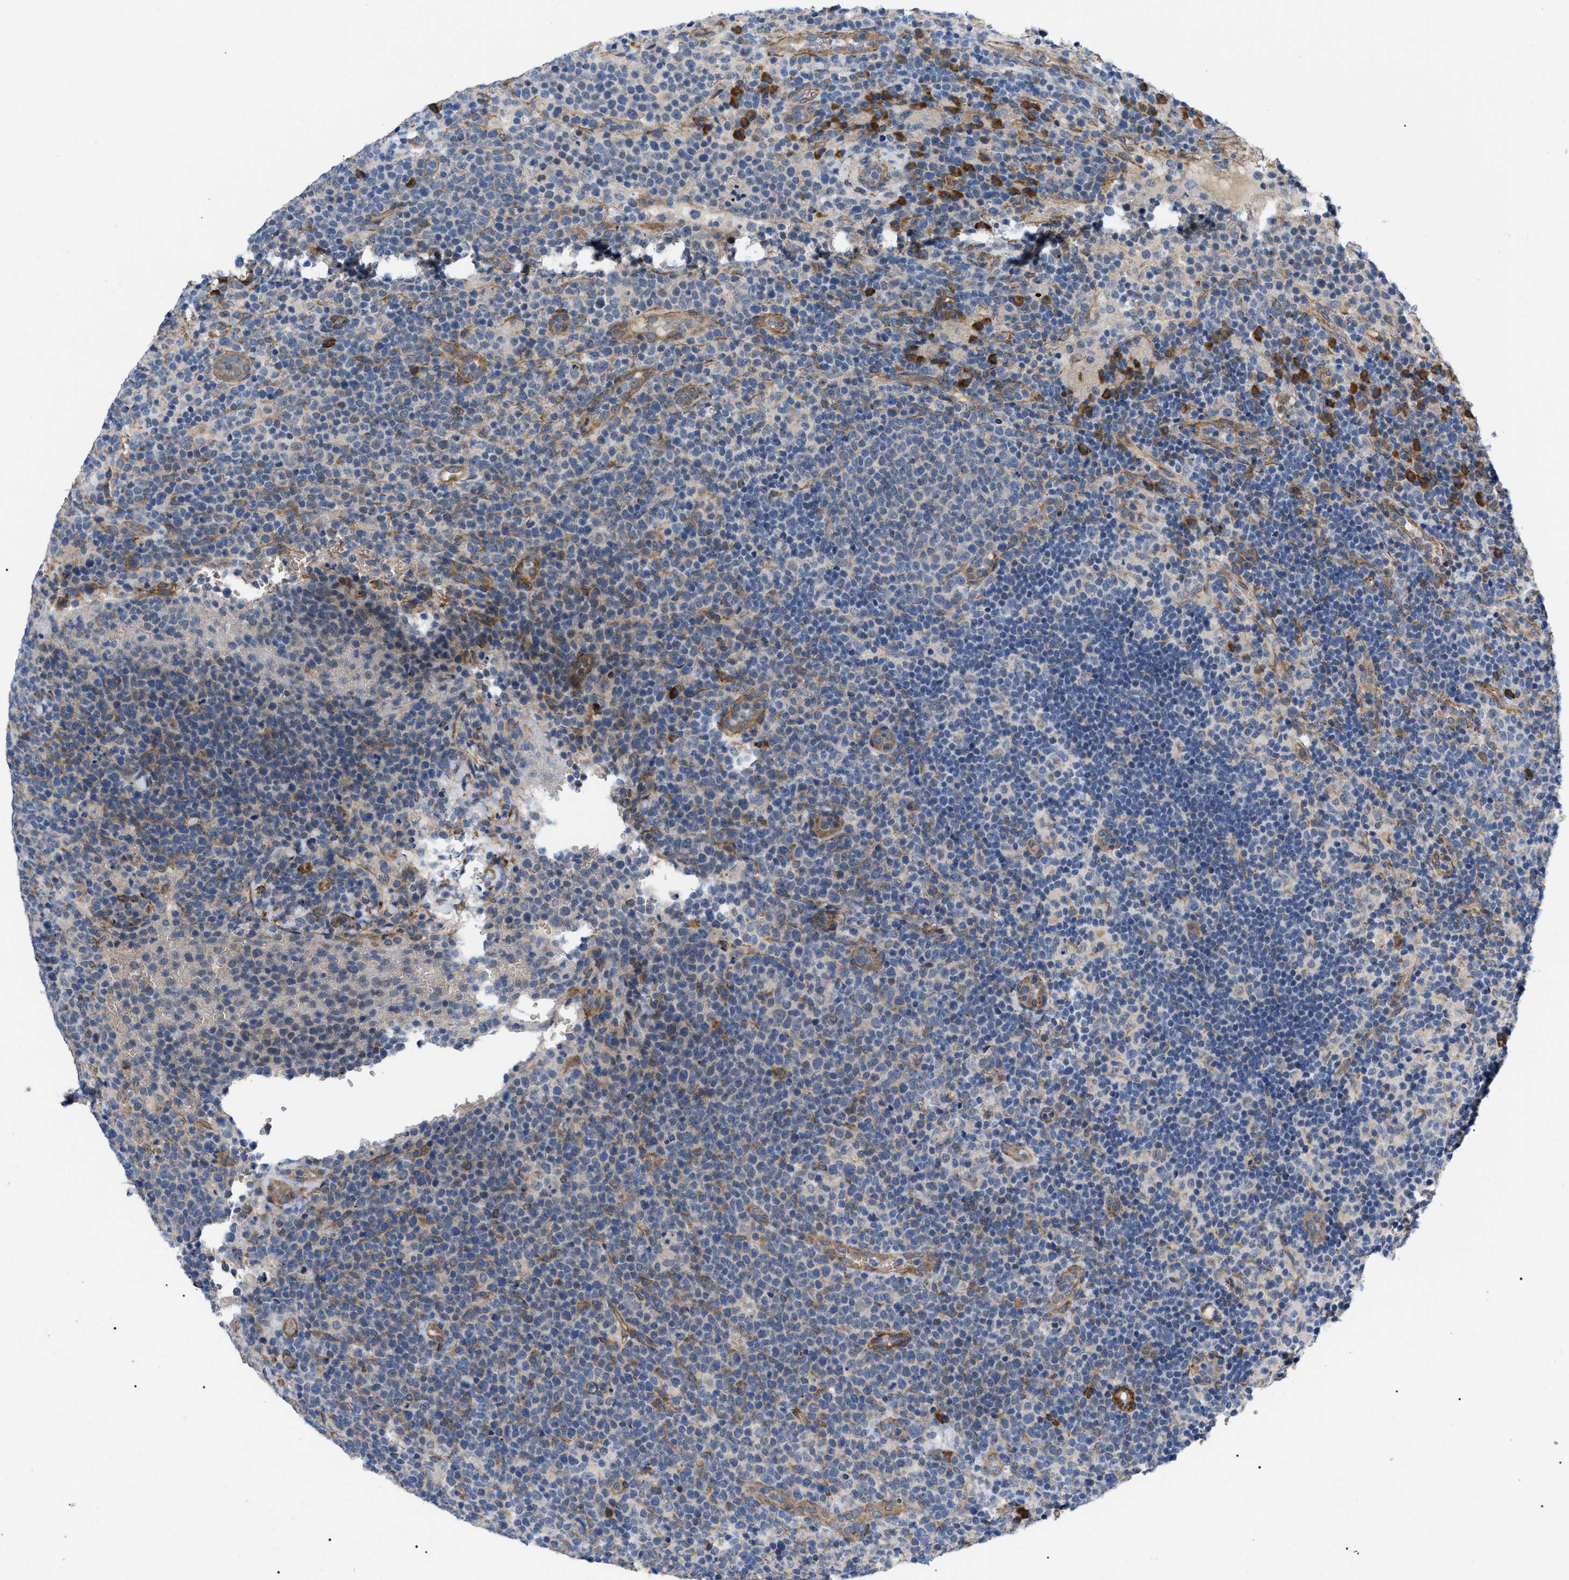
{"staining": {"intensity": "negative", "quantity": "none", "location": "none"}, "tissue": "lymphoma", "cell_type": "Tumor cells", "image_type": "cancer", "snomed": [{"axis": "morphology", "description": "Malignant lymphoma, non-Hodgkin's type, High grade"}, {"axis": "topography", "description": "Lymph node"}], "caption": "Immunohistochemistry of lymphoma shows no positivity in tumor cells.", "gene": "MYO10", "patient": {"sex": "male", "age": 61}}